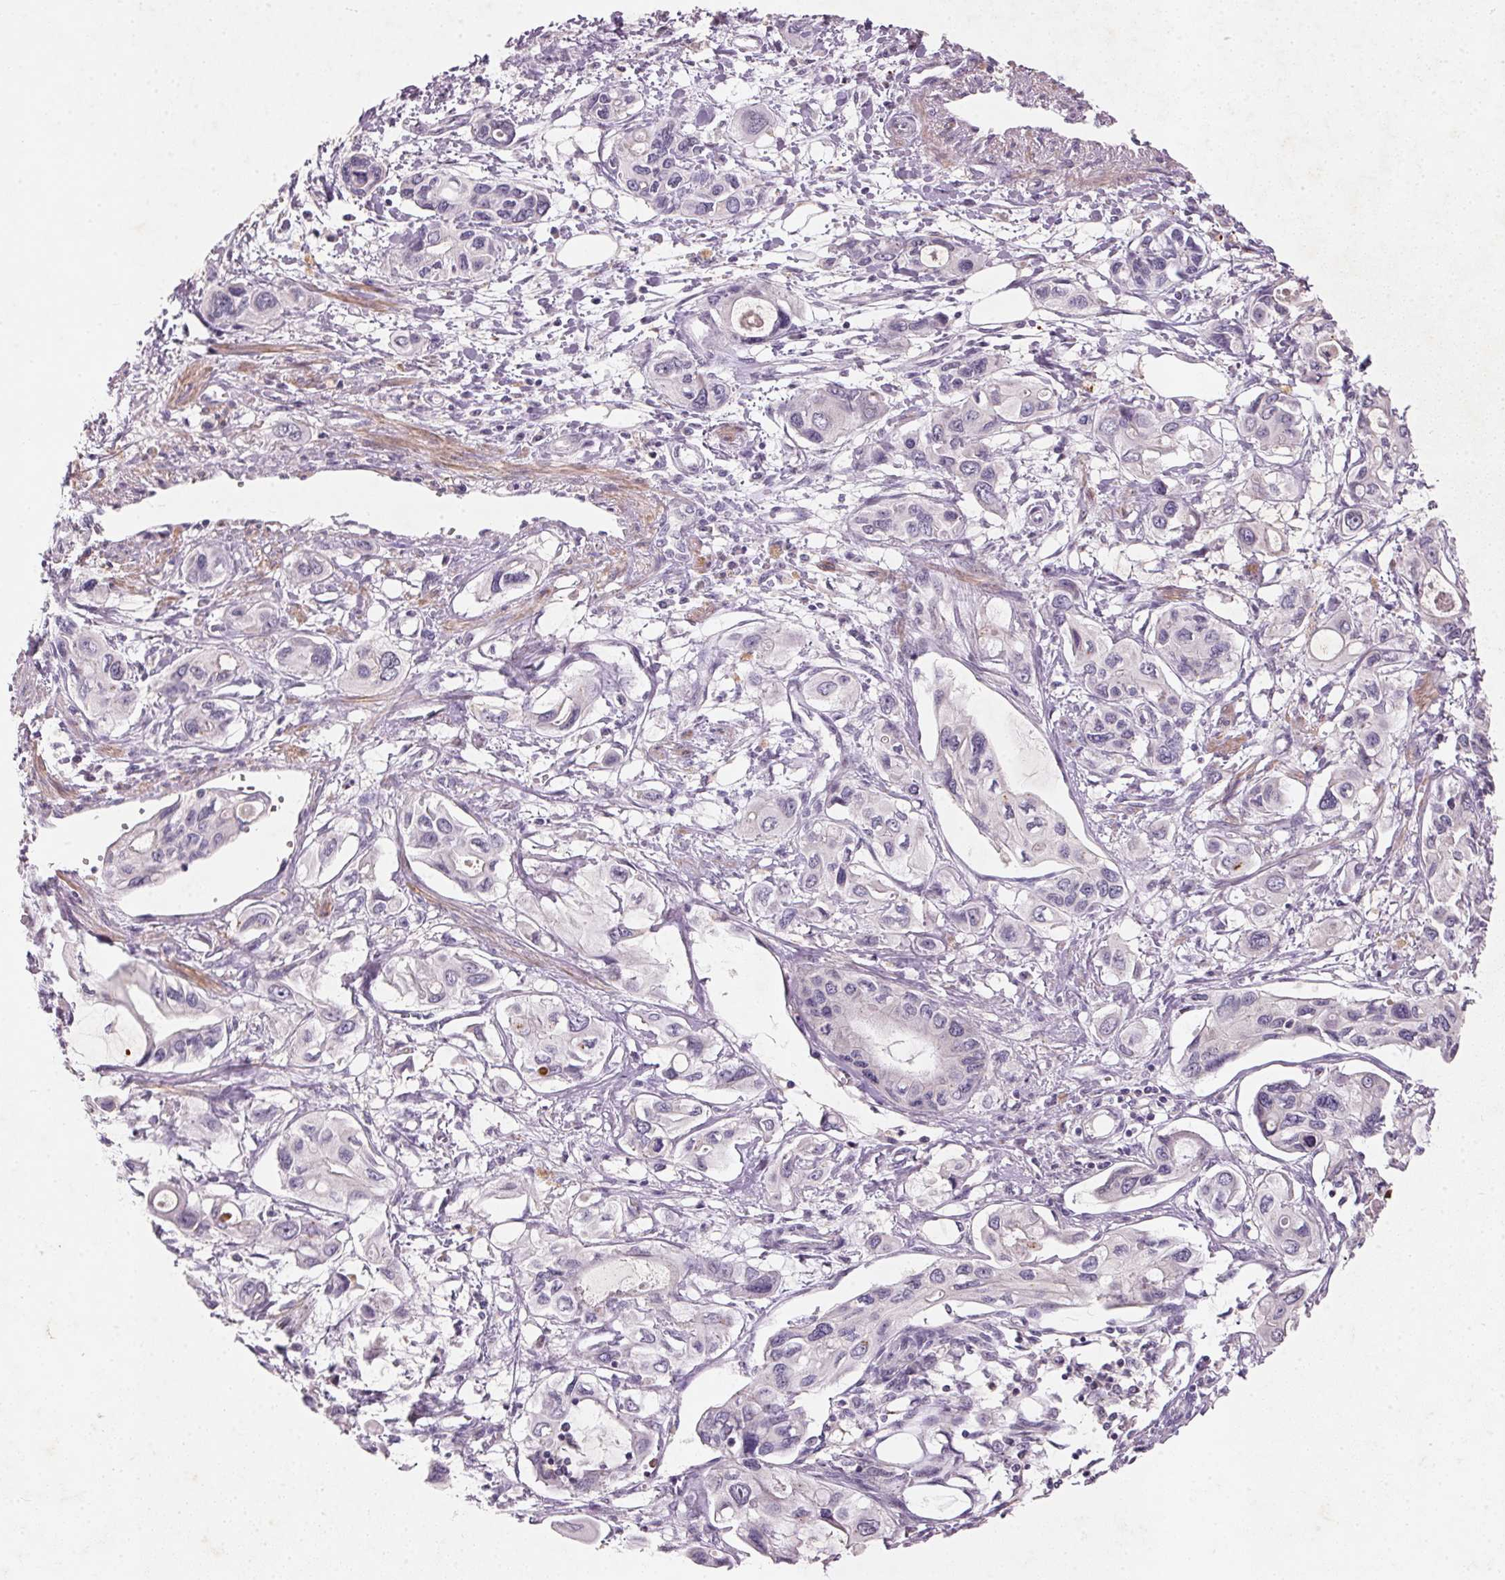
{"staining": {"intensity": "negative", "quantity": "none", "location": "none"}, "tissue": "pancreatic cancer", "cell_type": "Tumor cells", "image_type": "cancer", "snomed": [{"axis": "morphology", "description": "Adenocarcinoma, NOS"}, {"axis": "topography", "description": "Pancreas"}], "caption": "DAB immunohistochemical staining of pancreatic adenocarcinoma shows no significant expression in tumor cells. (DAB immunohistochemistry (IHC) with hematoxylin counter stain).", "gene": "KCNK15", "patient": {"sex": "male", "age": 60}}